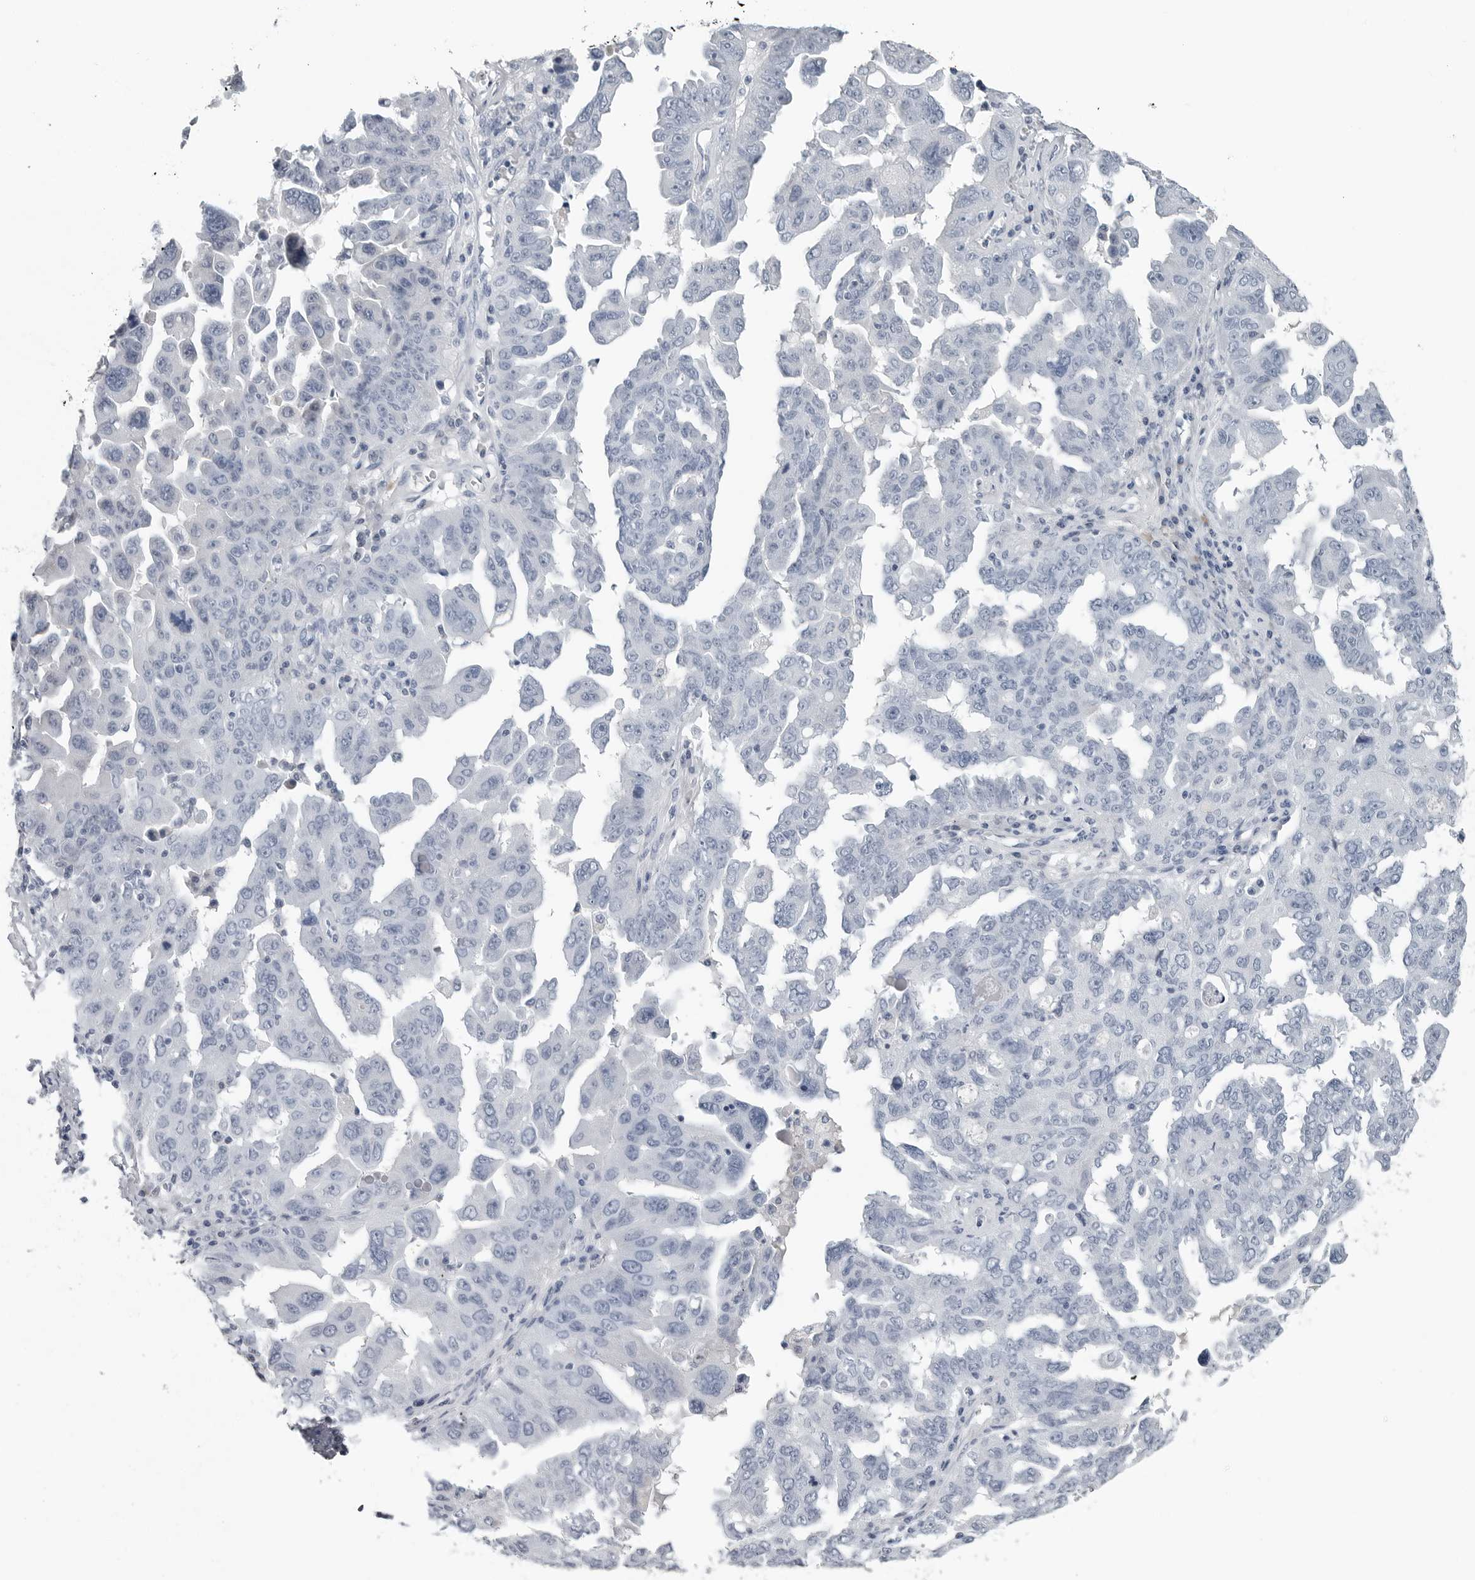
{"staining": {"intensity": "negative", "quantity": "none", "location": "none"}, "tissue": "ovarian cancer", "cell_type": "Tumor cells", "image_type": "cancer", "snomed": [{"axis": "morphology", "description": "Carcinoma, endometroid"}, {"axis": "topography", "description": "Ovary"}], "caption": "Human ovarian endometroid carcinoma stained for a protein using immunohistochemistry (IHC) exhibits no expression in tumor cells.", "gene": "AMPD1", "patient": {"sex": "female", "age": 62}}